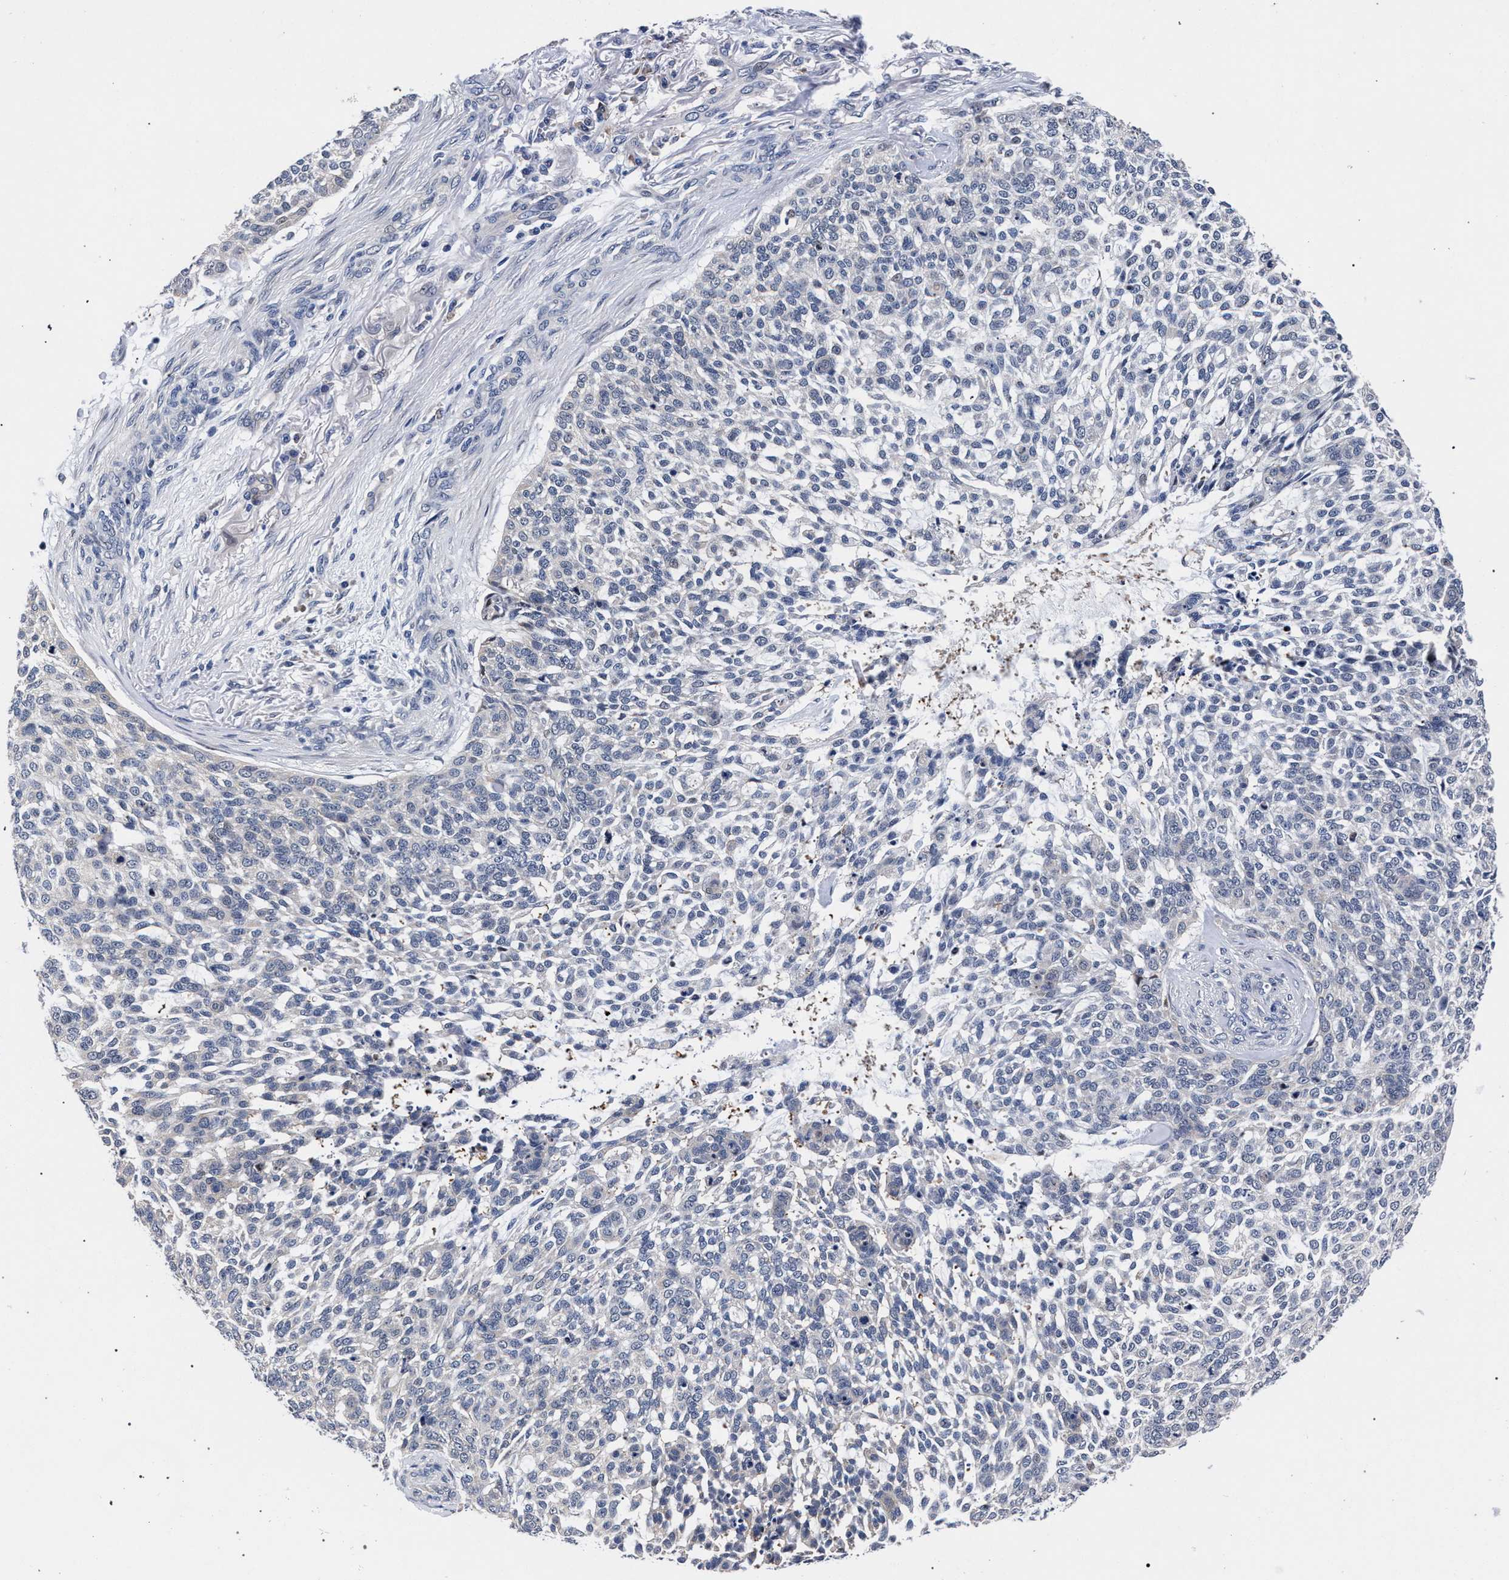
{"staining": {"intensity": "negative", "quantity": "none", "location": "none"}, "tissue": "skin cancer", "cell_type": "Tumor cells", "image_type": "cancer", "snomed": [{"axis": "morphology", "description": "Basal cell carcinoma"}, {"axis": "topography", "description": "Skin"}], "caption": "The photomicrograph demonstrates no staining of tumor cells in skin basal cell carcinoma.", "gene": "ZNF462", "patient": {"sex": "female", "age": 64}}